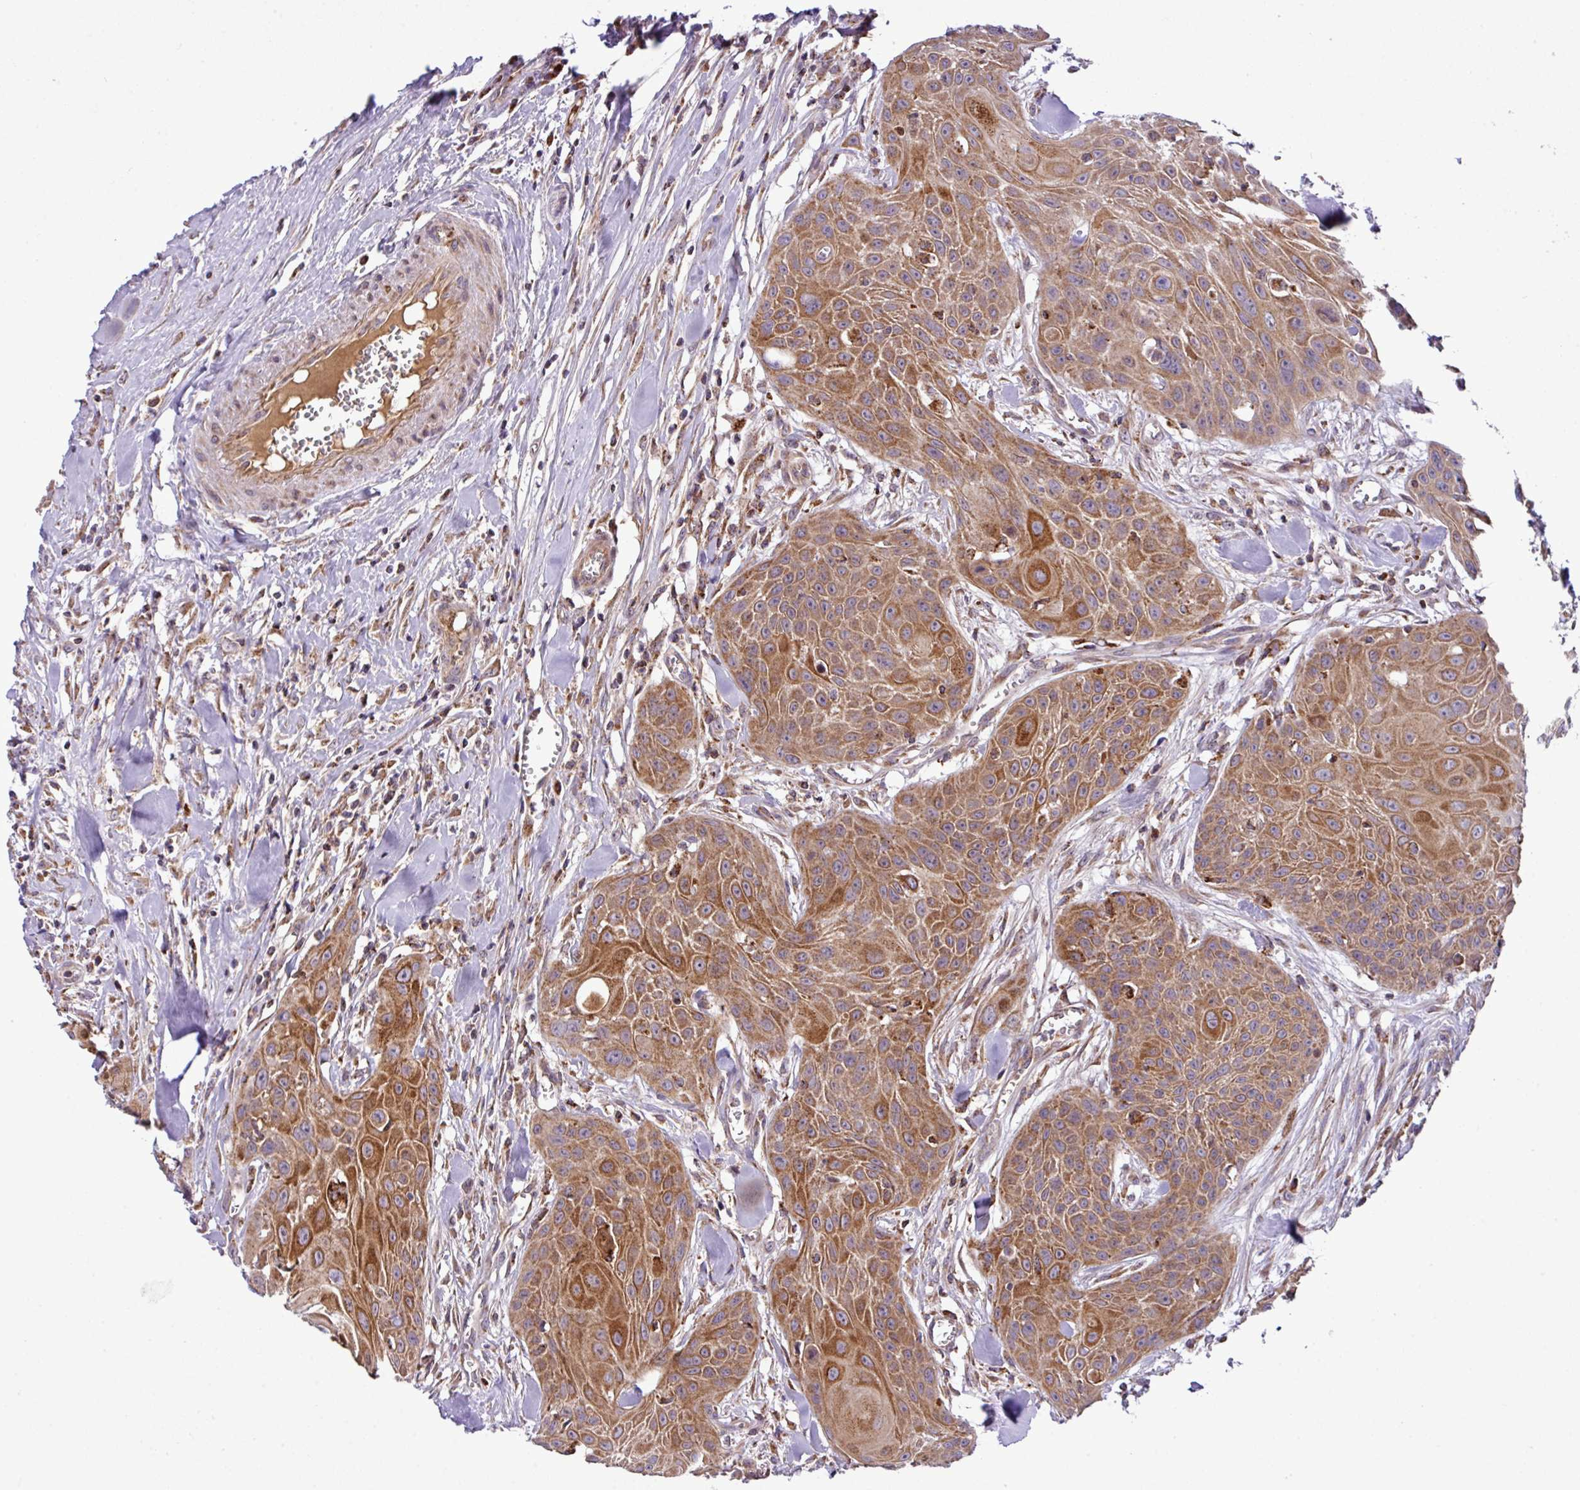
{"staining": {"intensity": "strong", "quantity": ">75%", "location": "cytoplasmic/membranous"}, "tissue": "head and neck cancer", "cell_type": "Tumor cells", "image_type": "cancer", "snomed": [{"axis": "morphology", "description": "Squamous cell carcinoma, NOS"}, {"axis": "topography", "description": "Lymph node"}, {"axis": "topography", "description": "Salivary gland"}, {"axis": "topography", "description": "Head-Neck"}], "caption": "A high amount of strong cytoplasmic/membranous expression is present in approximately >75% of tumor cells in head and neck cancer (squamous cell carcinoma) tissue.", "gene": "ZNF569", "patient": {"sex": "female", "age": 74}}